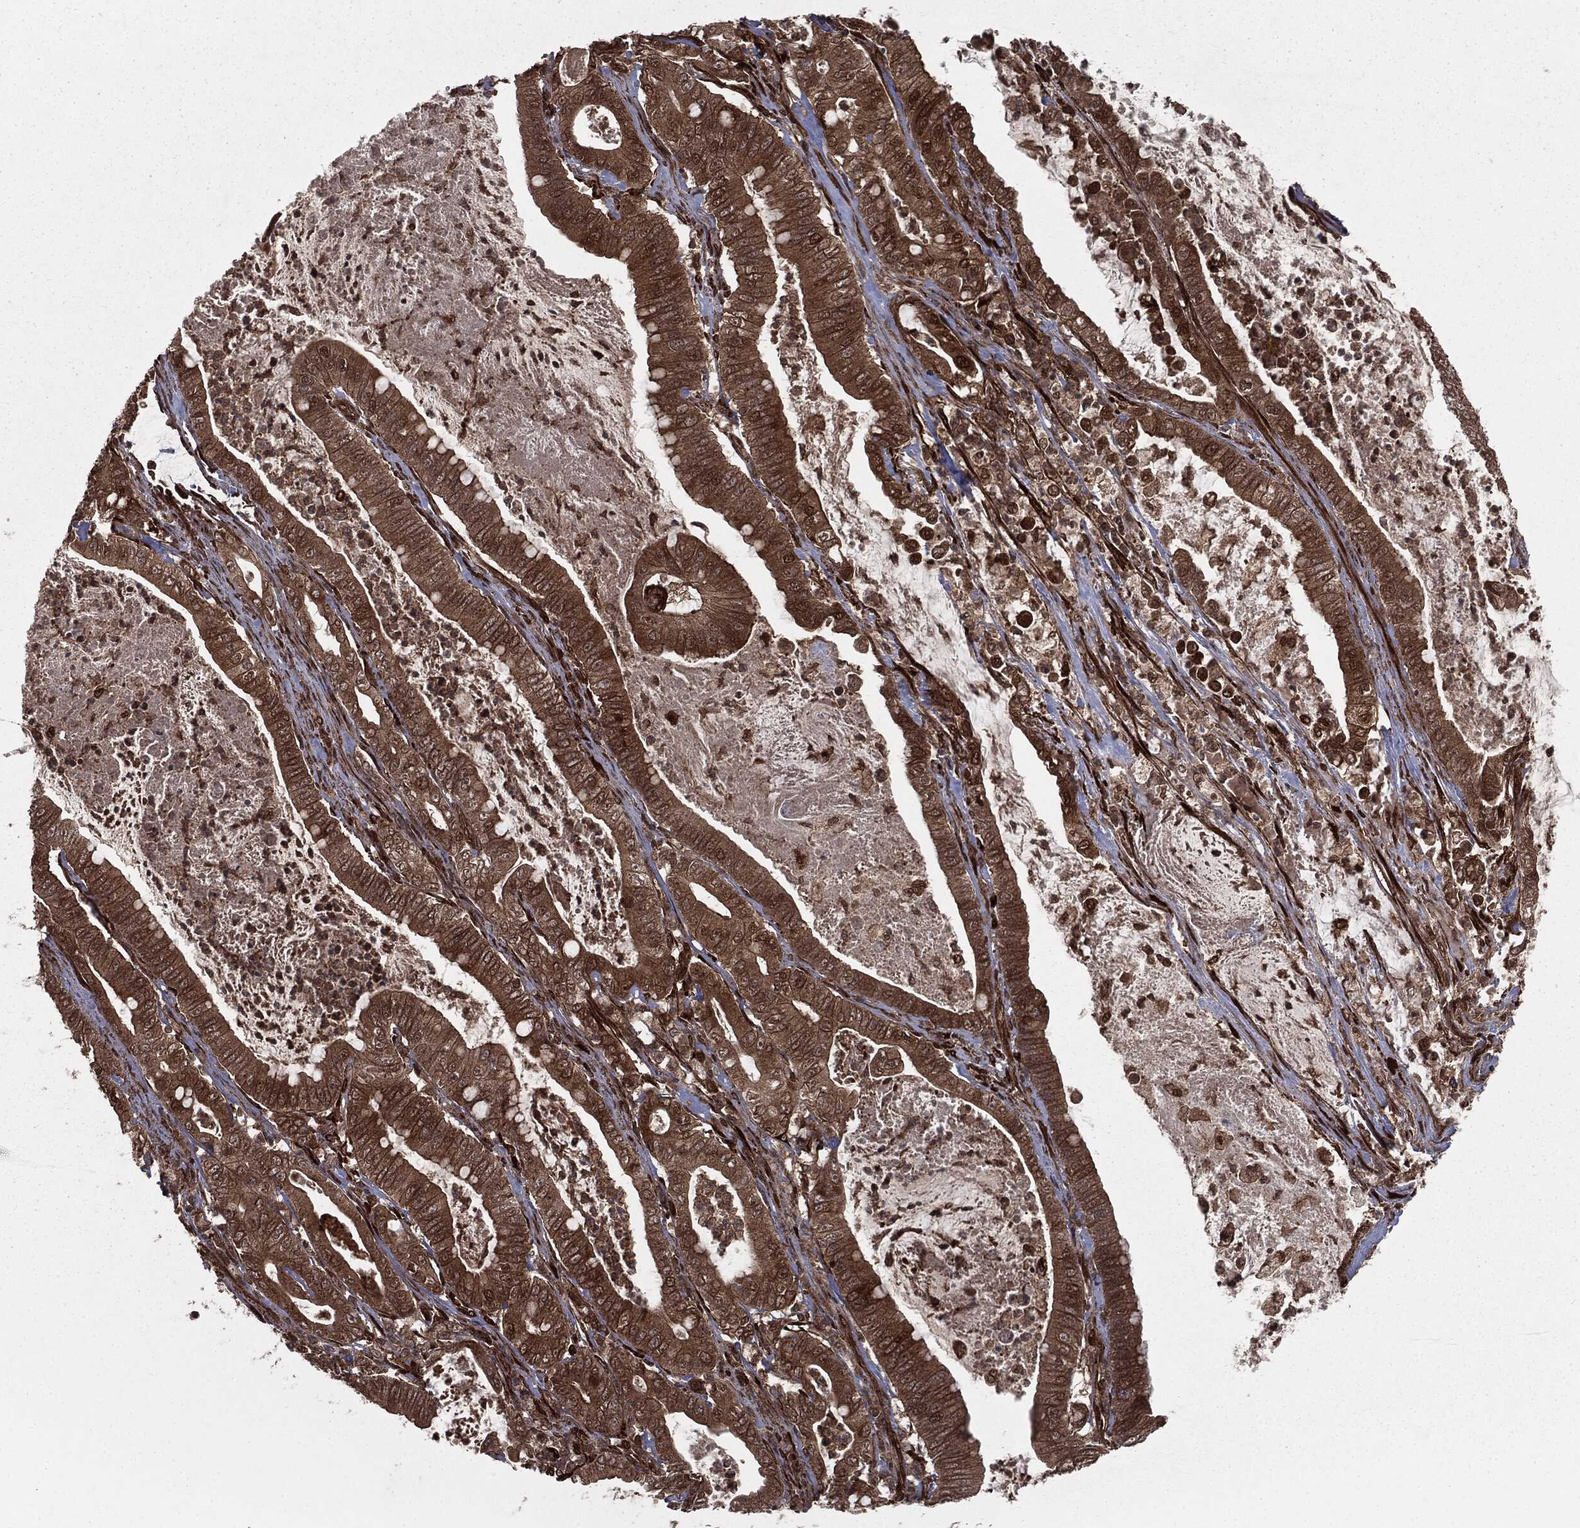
{"staining": {"intensity": "moderate", "quantity": ">75%", "location": "cytoplasmic/membranous,nuclear"}, "tissue": "pancreatic cancer", "cell_type": "Tumor cells", "image_type": "cancer", "snomed": [{"axis": "morphology", "description": "Adenocarcinoma, NOS"}, {"axis": "topography", "description": "Pancreas"}], "caption": "Human pancreatic cancer (adenocarcinoma) stained with a protein marker displays moderate staining in tumor cells.", "gene": "RANBP9", "patient": {"sex": "male", "age": 71}}